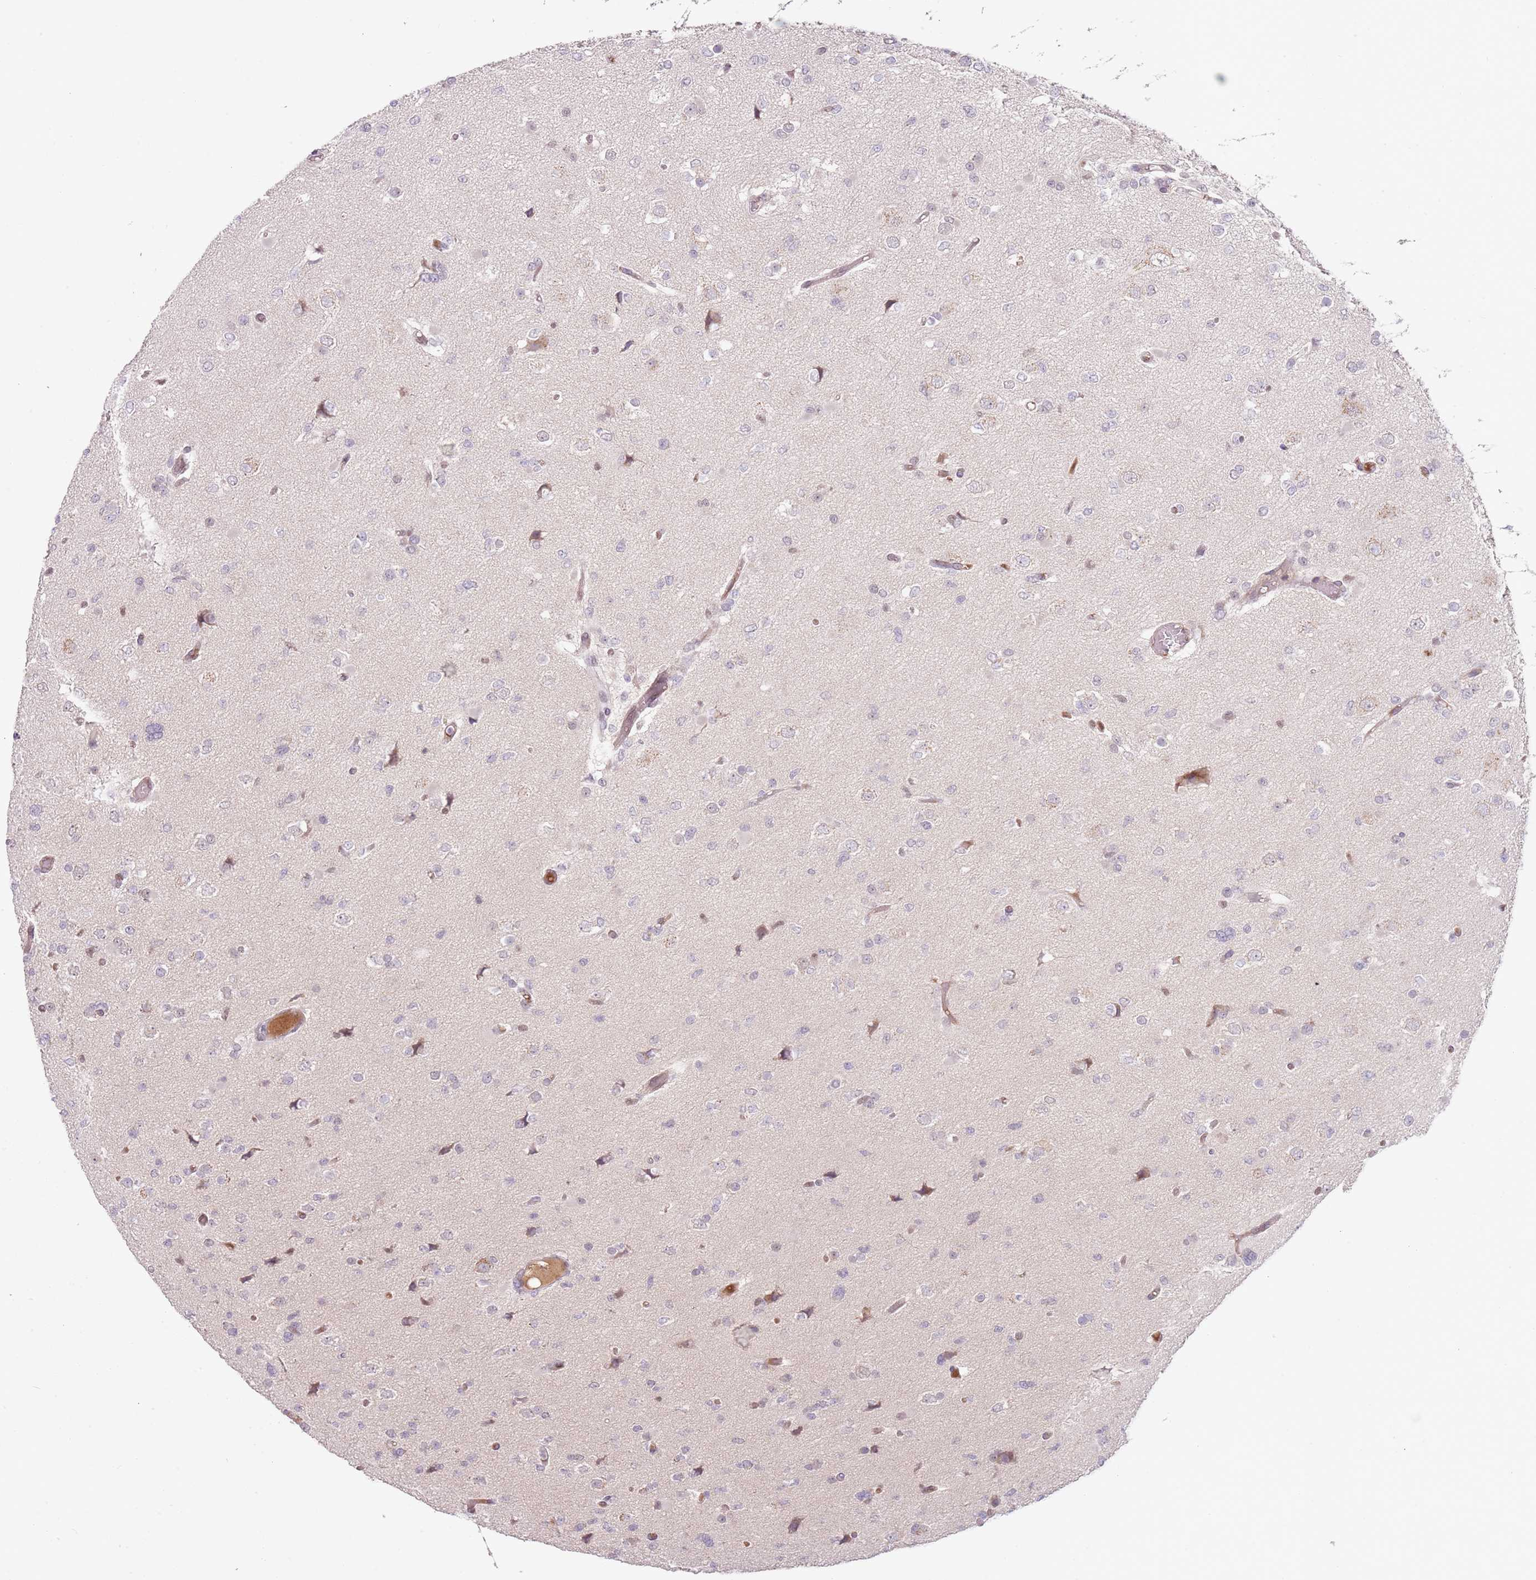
{"staining": {"intensity": "negative", "quantity": "none", "location": "none"}, "tissue": "glioma", "cell_type": "Tumor cells", "image_type": "cancer", "snomed": [{"axis": "morphology", "description": "Glioma, malignant, Low grade"}, {"axis": "topography", "description": "Brain"}], "caption": "The immunohistochemistry (IHC) photomicrograph has no significant expression in tumor cells of glioma tissue.", "gene": "TM2D1", "patient": {"sex": "female", "age": 22}}